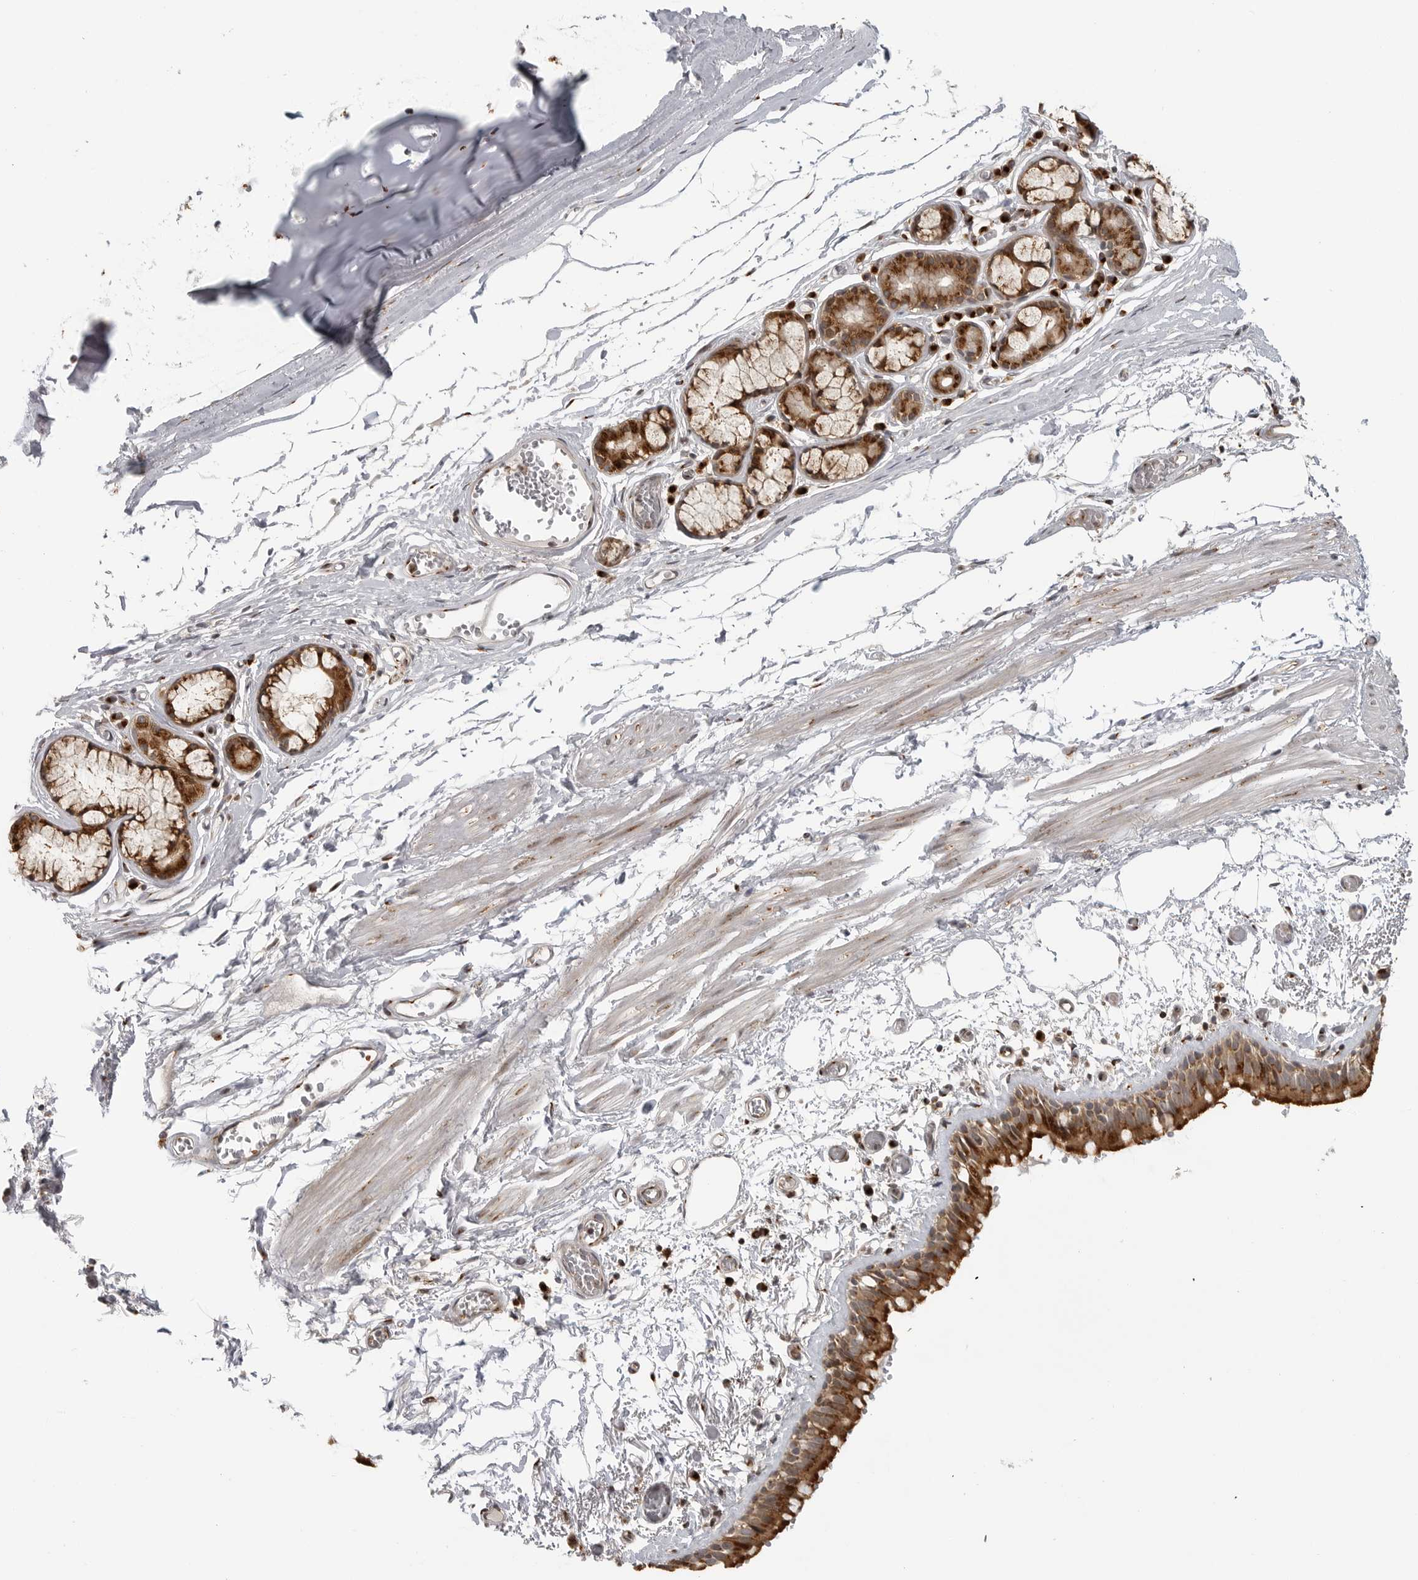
{"staining": {"intensity": "moderate", "quantity": ">75%", "location": "cytoplasmic/membranous"}, "tissue": "bronchus", "cell_type": "Respiratory epithelial cells", "image_type": "normal", "snomed": [{"axis": "morphology", "description": "Normal tissue, NOS"}, {"axis": "topography", "description": "Bronchus"}, {"axis": "topography", "description": "Lung"}], "caption": "A brown stain highlights moderate cytoplasmic/membranous staining of a protein in respiratory epithelial cells of unremarkable human bronchus. The staining was performed using DAB to visualize the protein expression in brown, while the nuclei were stained in blue with hematoxylin (Magnification: 20x).", "gene": "COPA", "patient": {"sex": "male", "age": 56}}